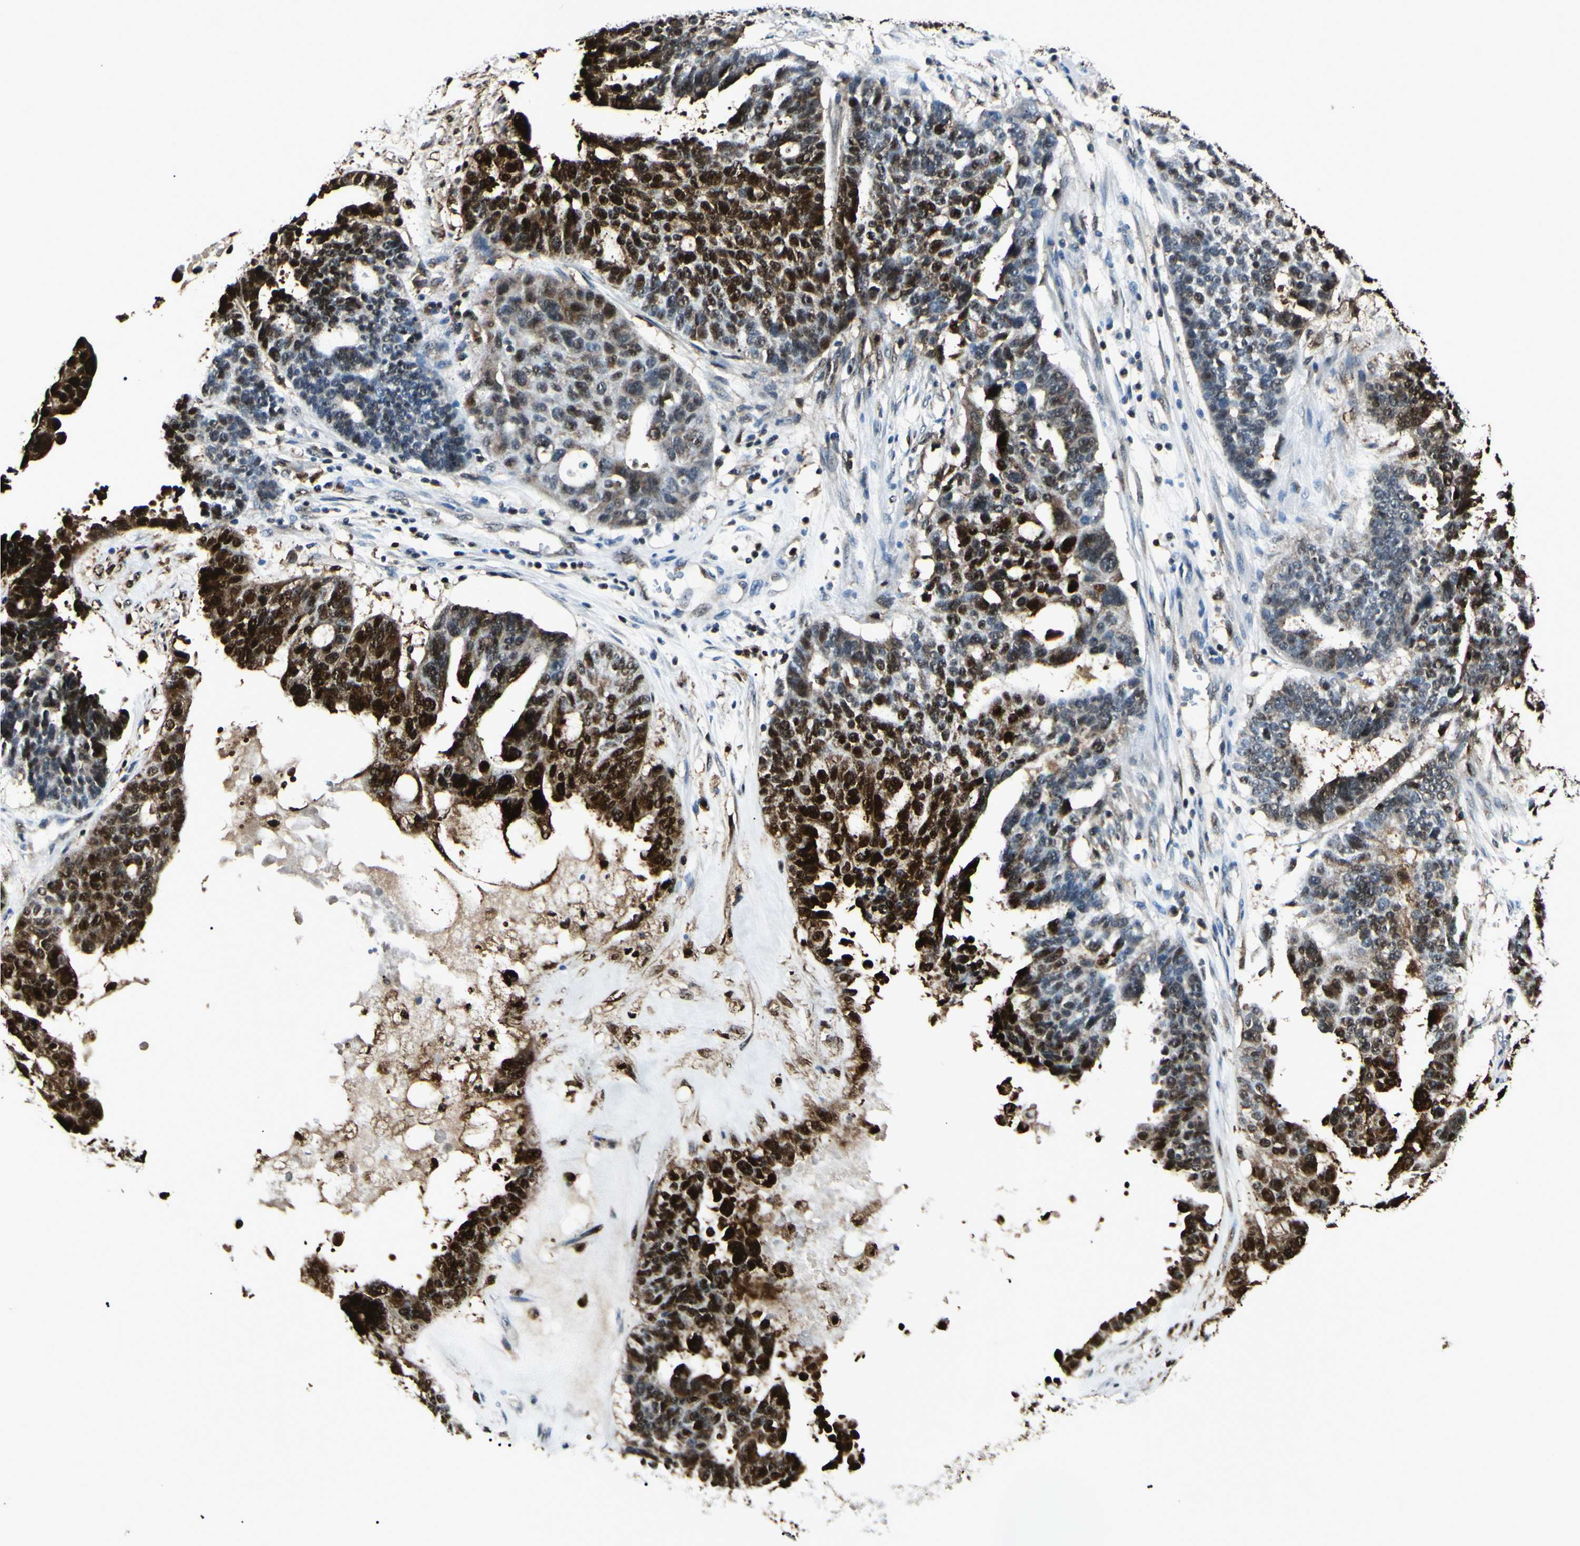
{"staining": {"intensity": "strong", "quantity": ">75%", "location": "cytoplasmic/membranous,nuclear"}, "tissue": "ovarian cancer", "cell_type": "Tumor cells", "image_type": "cancer", "snomed": [{"axis": "morphology", "description": "Cystadenocarcinoma, serous, NOS"}, {"axis": "topography", "description": "Ovary"}], "caption": "Tumor cells exhibit strong cytoplasmic/membranous and nuclear positivity in about >75% of cells in ovarian cancer.", "gene": "PGK1", "patient": {"sex": "female", "age": 59}}